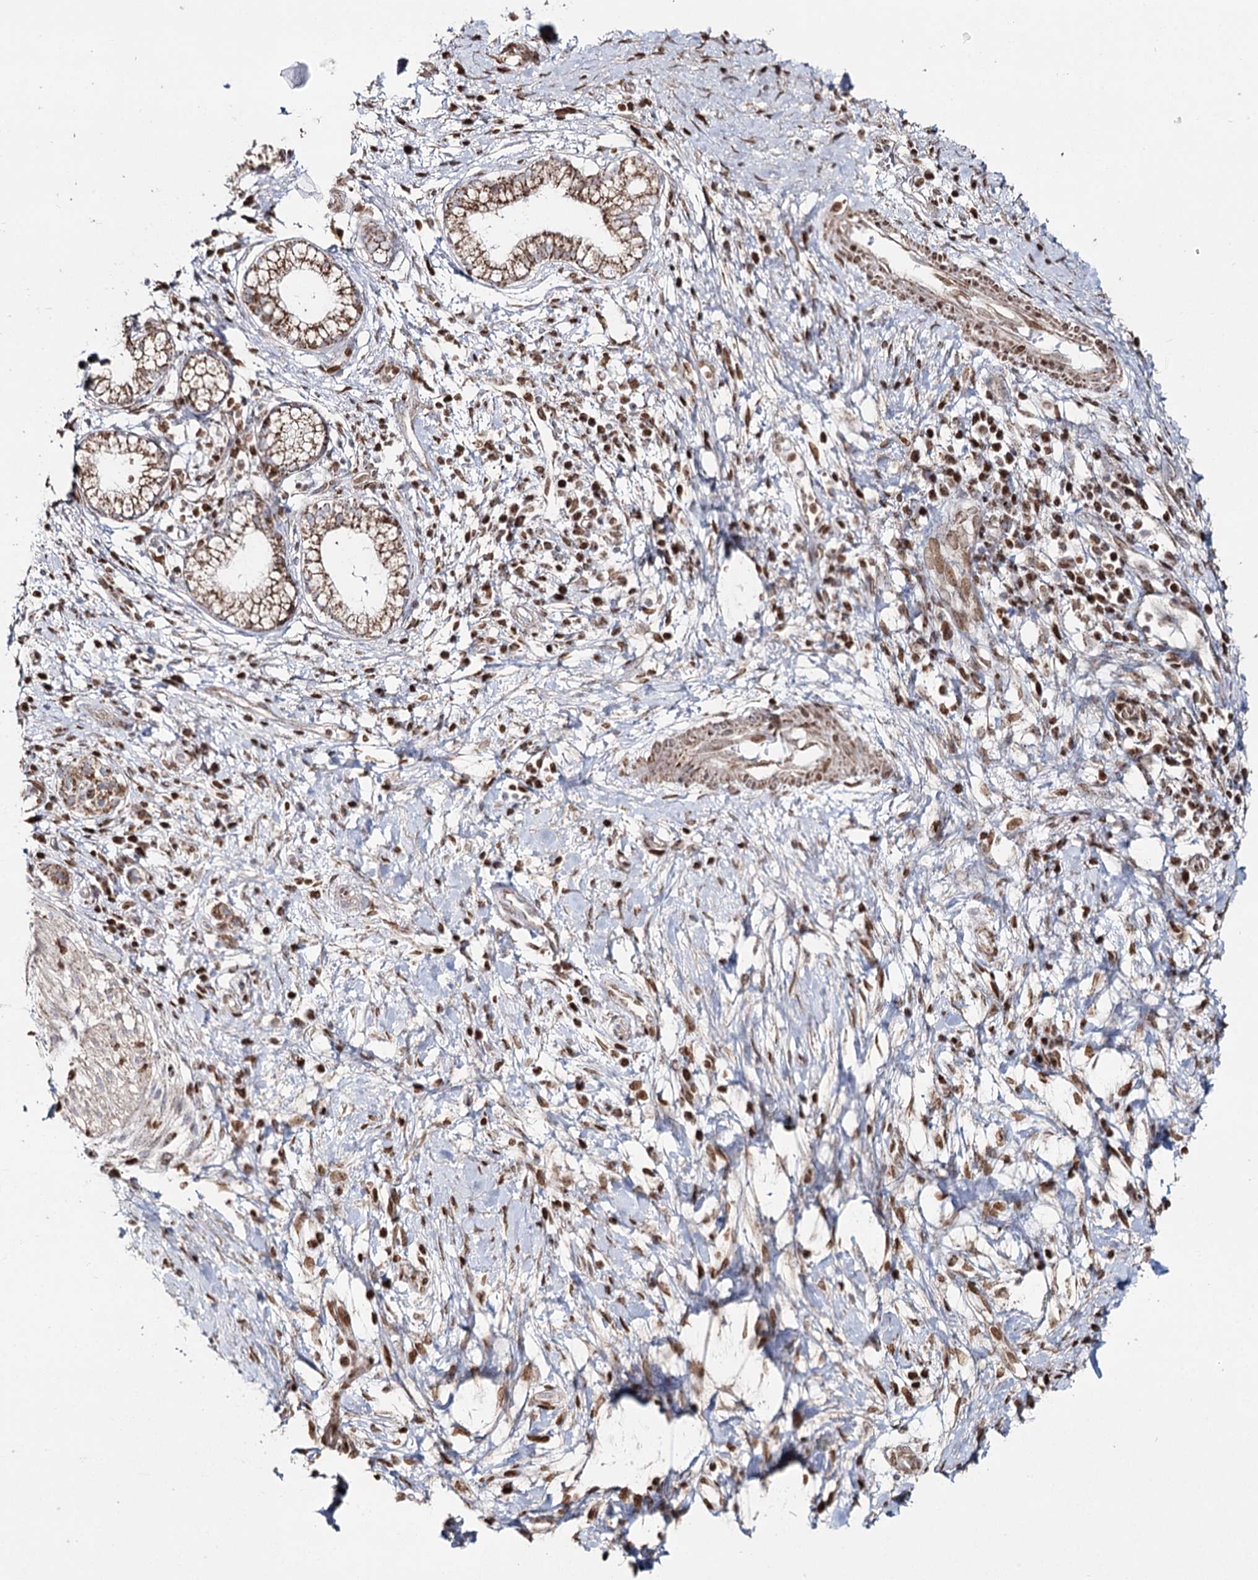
{"staining": {"intensity": "moderate", "quantity": ">75%", "location": "cytoplasmic/membranous"}, "tissue": "pancreatic cancer", "cell_type": "Tumor cells", "image_type": "cancer", "snomed": [{"axis": "morphology", "description": "Adenocarcinoma, NOS"}, {"axis": "topography", "description": "Pancreas"}], "caption": "The immunohistochemical stain highlights moderate cytoplasmic/membranous positivity in tumor cells of pancreatic cancer (adenocarcinoma) tissue. The staining is performed using DAB brown chromogen to label protein expression. The nuclei are counter-stained blue using hematoxylin.", "gene": "PDHX", "patient": {"sex": "male", "age": 68}}